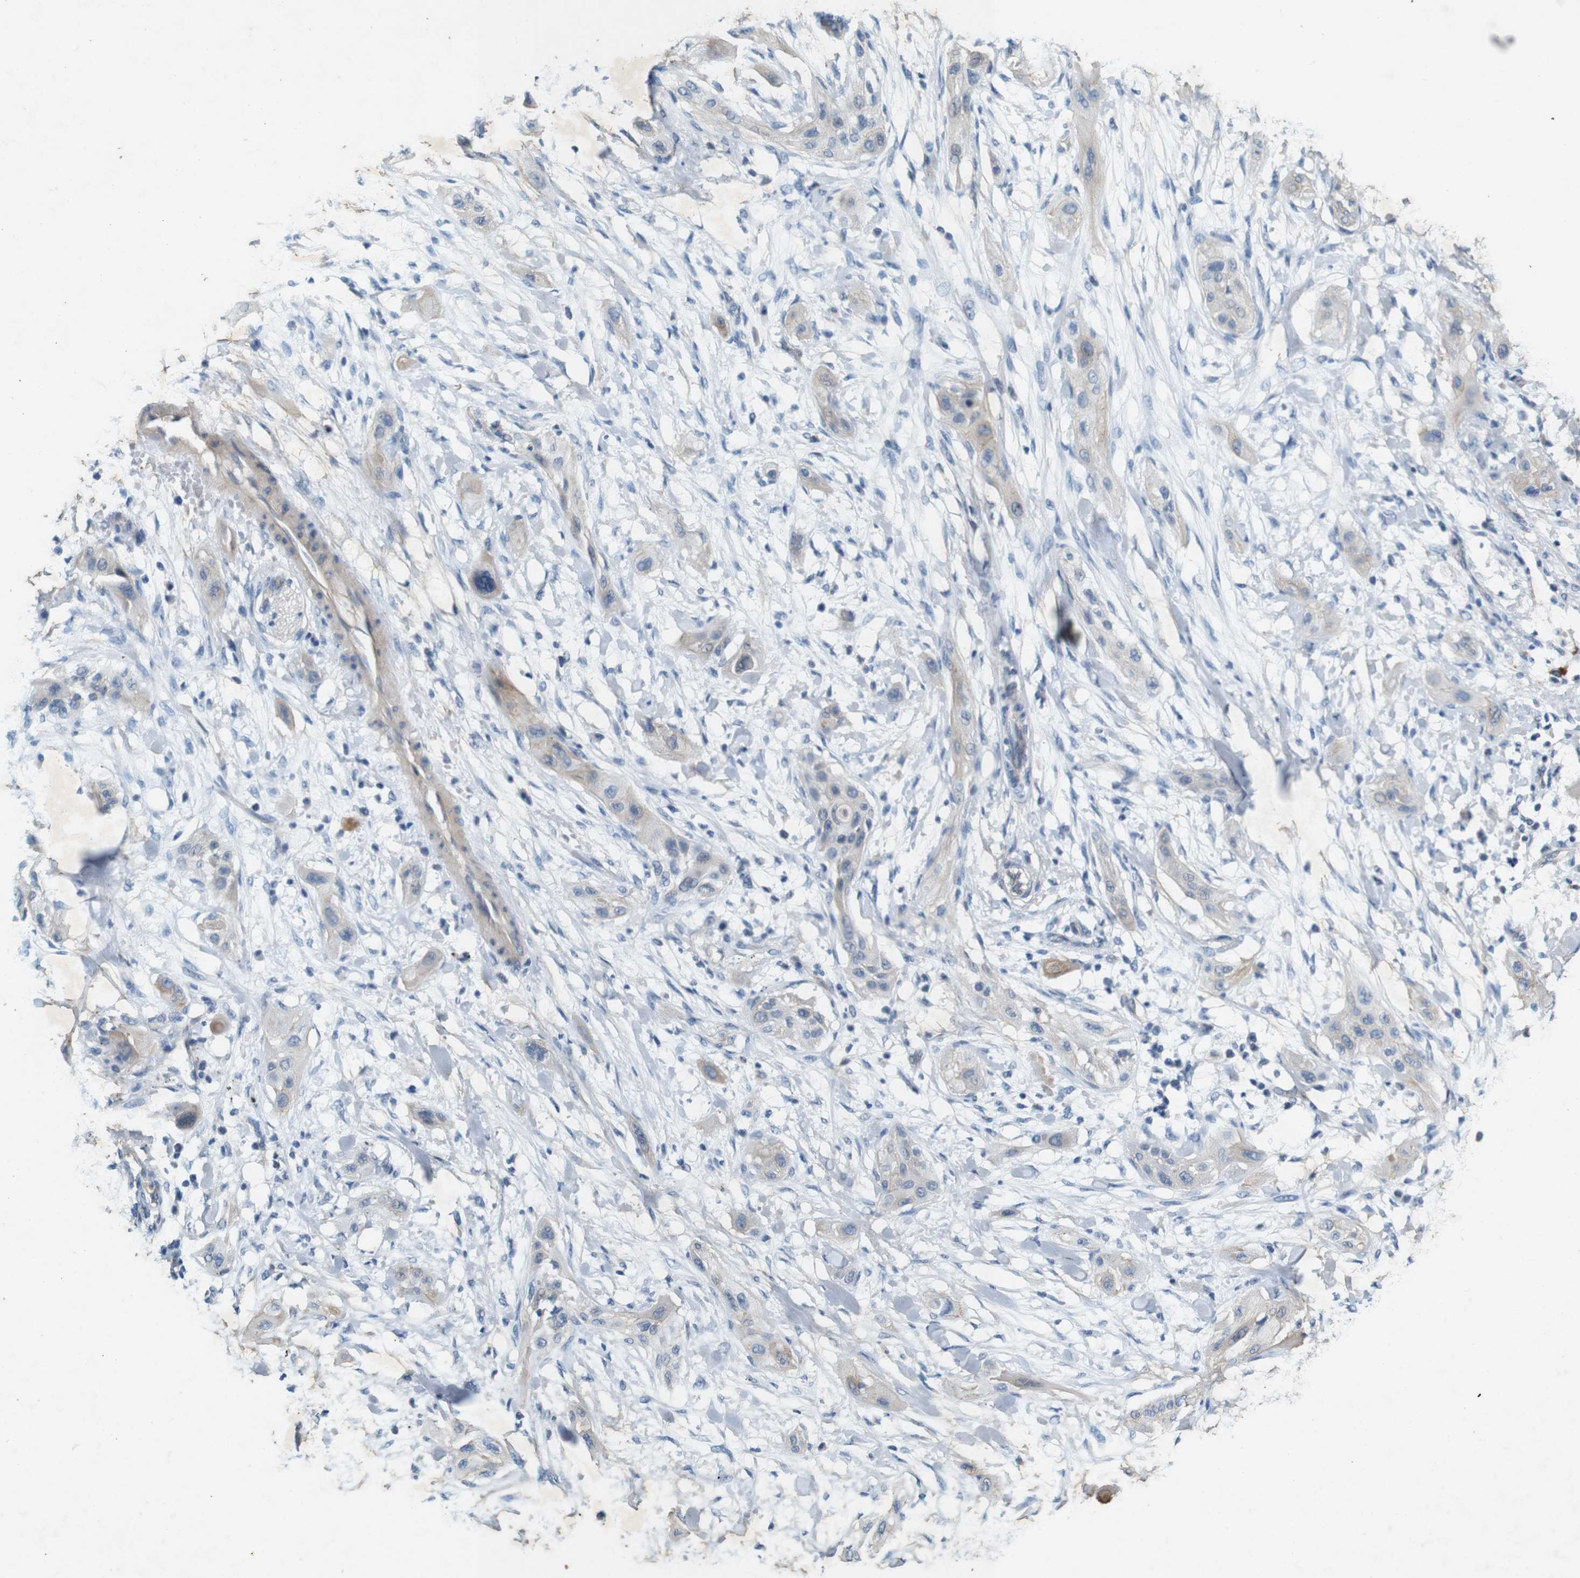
{"staining": {"intensity": "weak", "quantity": "<25%", "location": "cytoplasmic/membranous"}, "tissue": "lung cancer", "cell_type": "Tumor cells", "image_type": "cancer", "snomed": [{"axis": "morphology", "description": "Squamous cell carcinoma, NOS"}, {"axis": "topography", "description": "Lung"}], "caption": "DAB (3,3'-diaminobenzidine) immunohistochemical staining of human squamous cell carcinoma (lung) reveals no significant staining in tumor cells.", "gene": "PVR", "patient": {"sex": "female", "age": 47}}